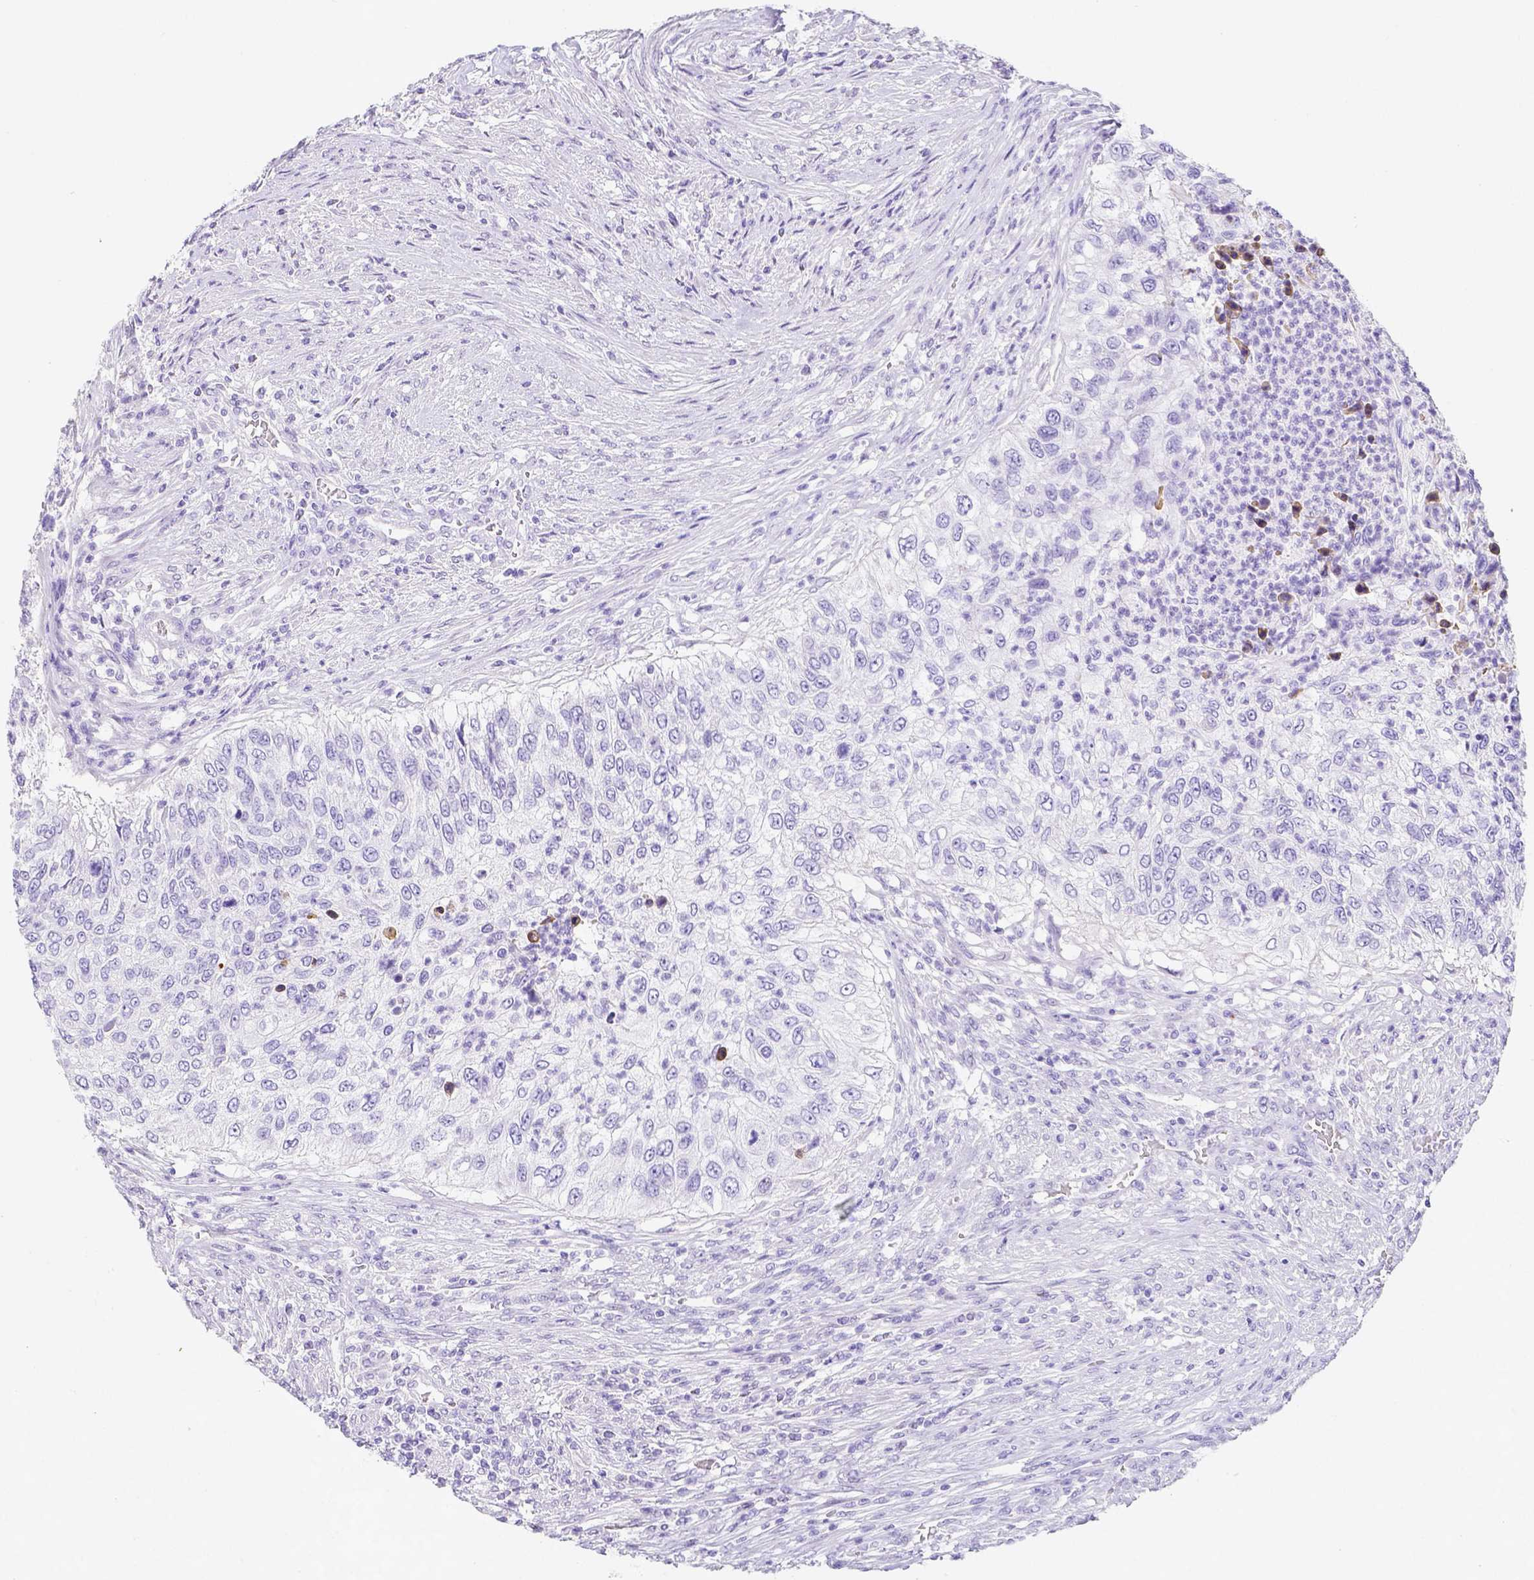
{"staining": {"intensity": "negative", "quantity": "none", "location": "none"}, "tissue": "urothelial cancer", "cell_type": "Tumor cells", "image_type": "cancer", "snomed": [{"axis": "morphology", "description": "Urothelial carcinoma, High grade"}, {"axis": "topography", "description": "Urinary bladder"}], "caption": "Tumor cells show no significant expression in urothelial carcinoma (high-grade).", "gene": "ARHGAP36", "patient": {"sex": "female", "age": 60}}